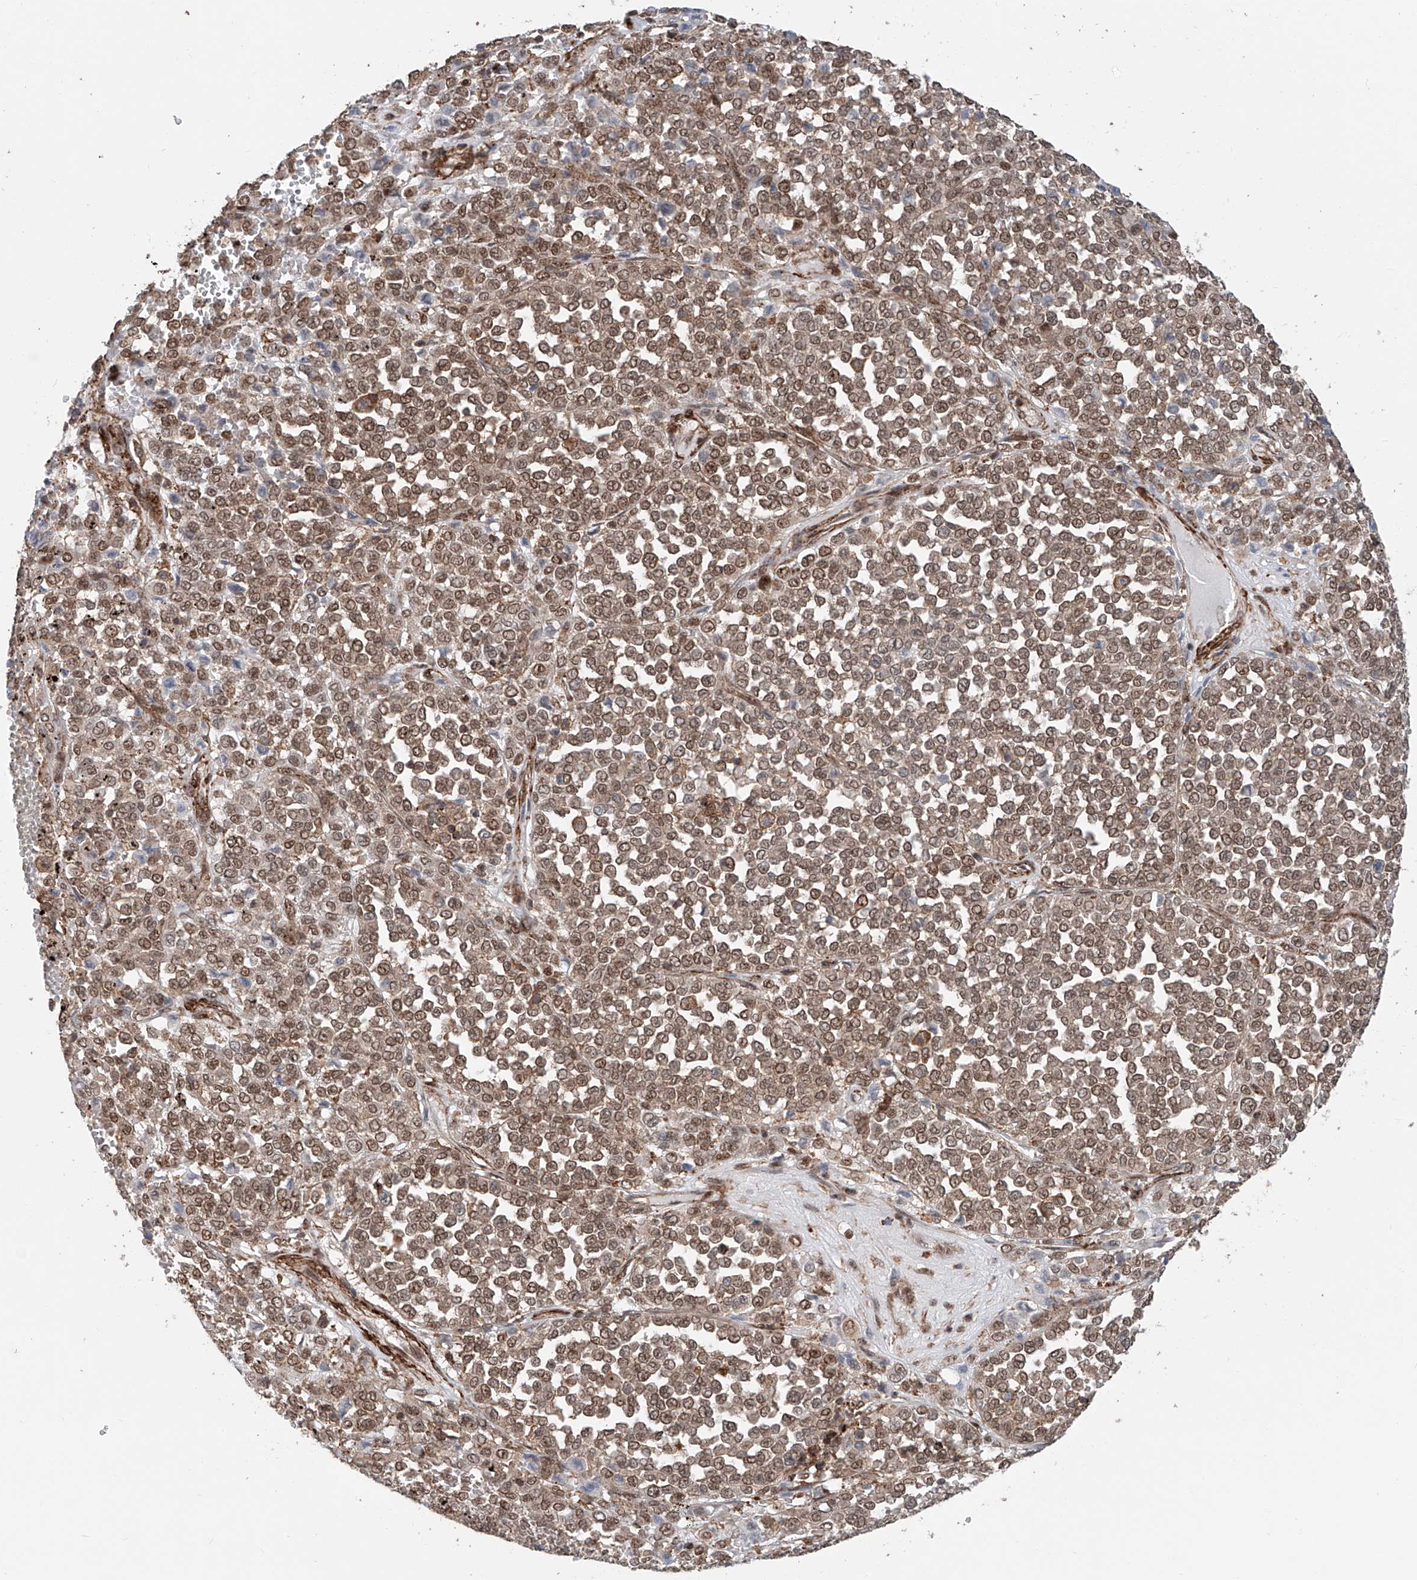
{"staining": {"intensity": "moderate", "quantity": ">75%", "location": "nuclear"}, "tissue": "melanoma", "cell_type": "Tumor cells", "image_type": "cancer", "snomed": [{"axis": "morphology", "description": "Malignant melanoma, Metastatic site"}, {"axis": "topography", "description": "Pancreas"}], "caption": "Brown immunohistochemical staining in melanoma exhibits moderate nuclear expression in approximately >75% of tumor cells.", "gene": "SDE2", "patient": {"sex": "female", "age": 30}}